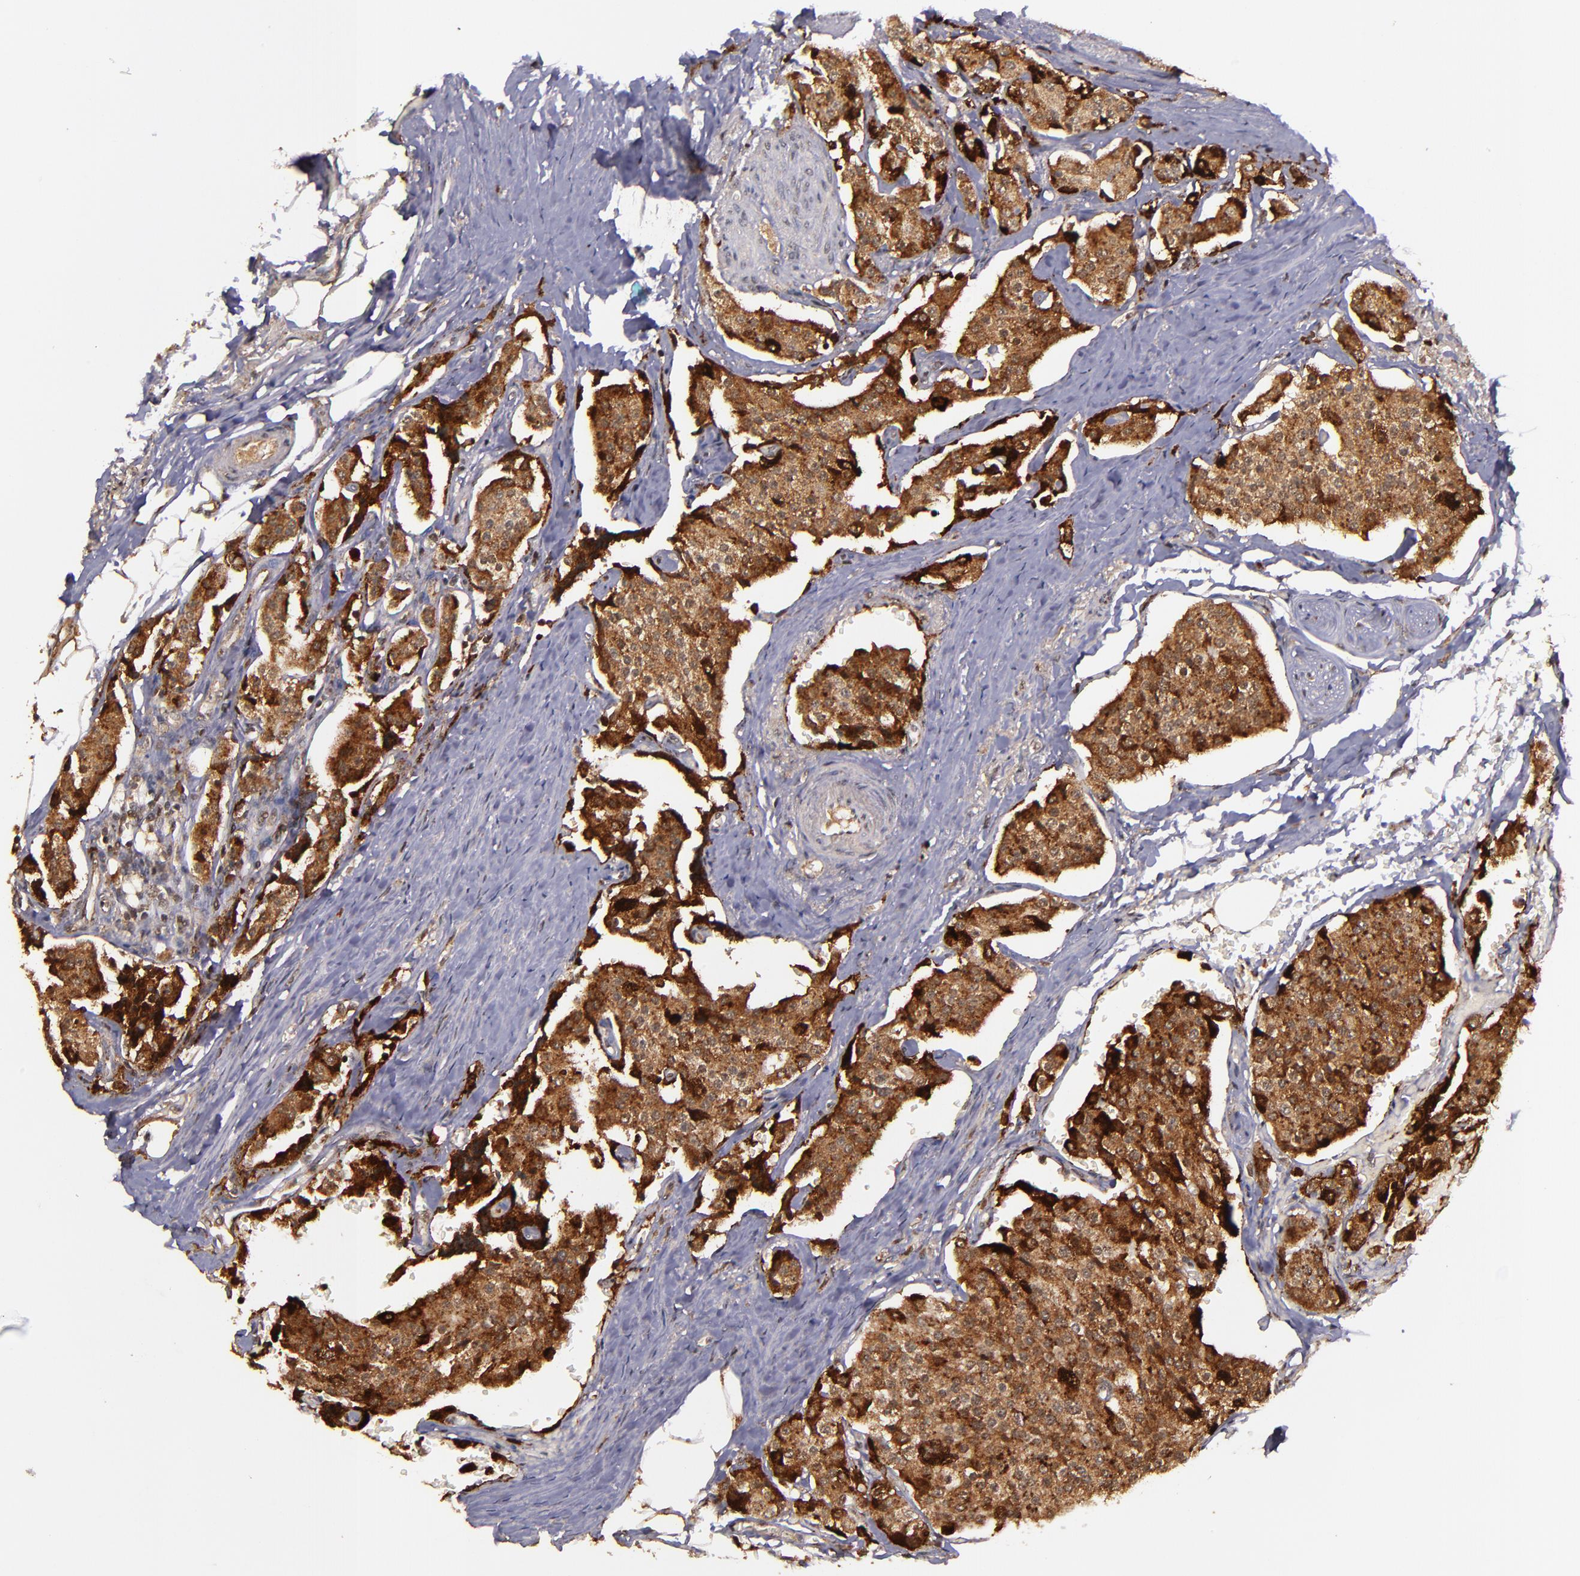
{"staining": {"intensity": "strong", "quantity": ">75%", "location": "cytoplasmic/membranous"}, "tissue": "carcinoid", "cell_type": "Tumor cells", "image_type": "cancer", "snomed": [{"axis": "morphology", "description": "Carcinoid, malignant, NOS"}, {"axis": "topography", "description": "Colon"}], "caption": "An IHC image of tumor tissue is shown. Protein staining in brown shows strong cytoplasmic/membranous positivity in malignant carcinoid within tumor cells.", "gene": "RIOK3", "patient": {"sex": "female", "age": 61}}